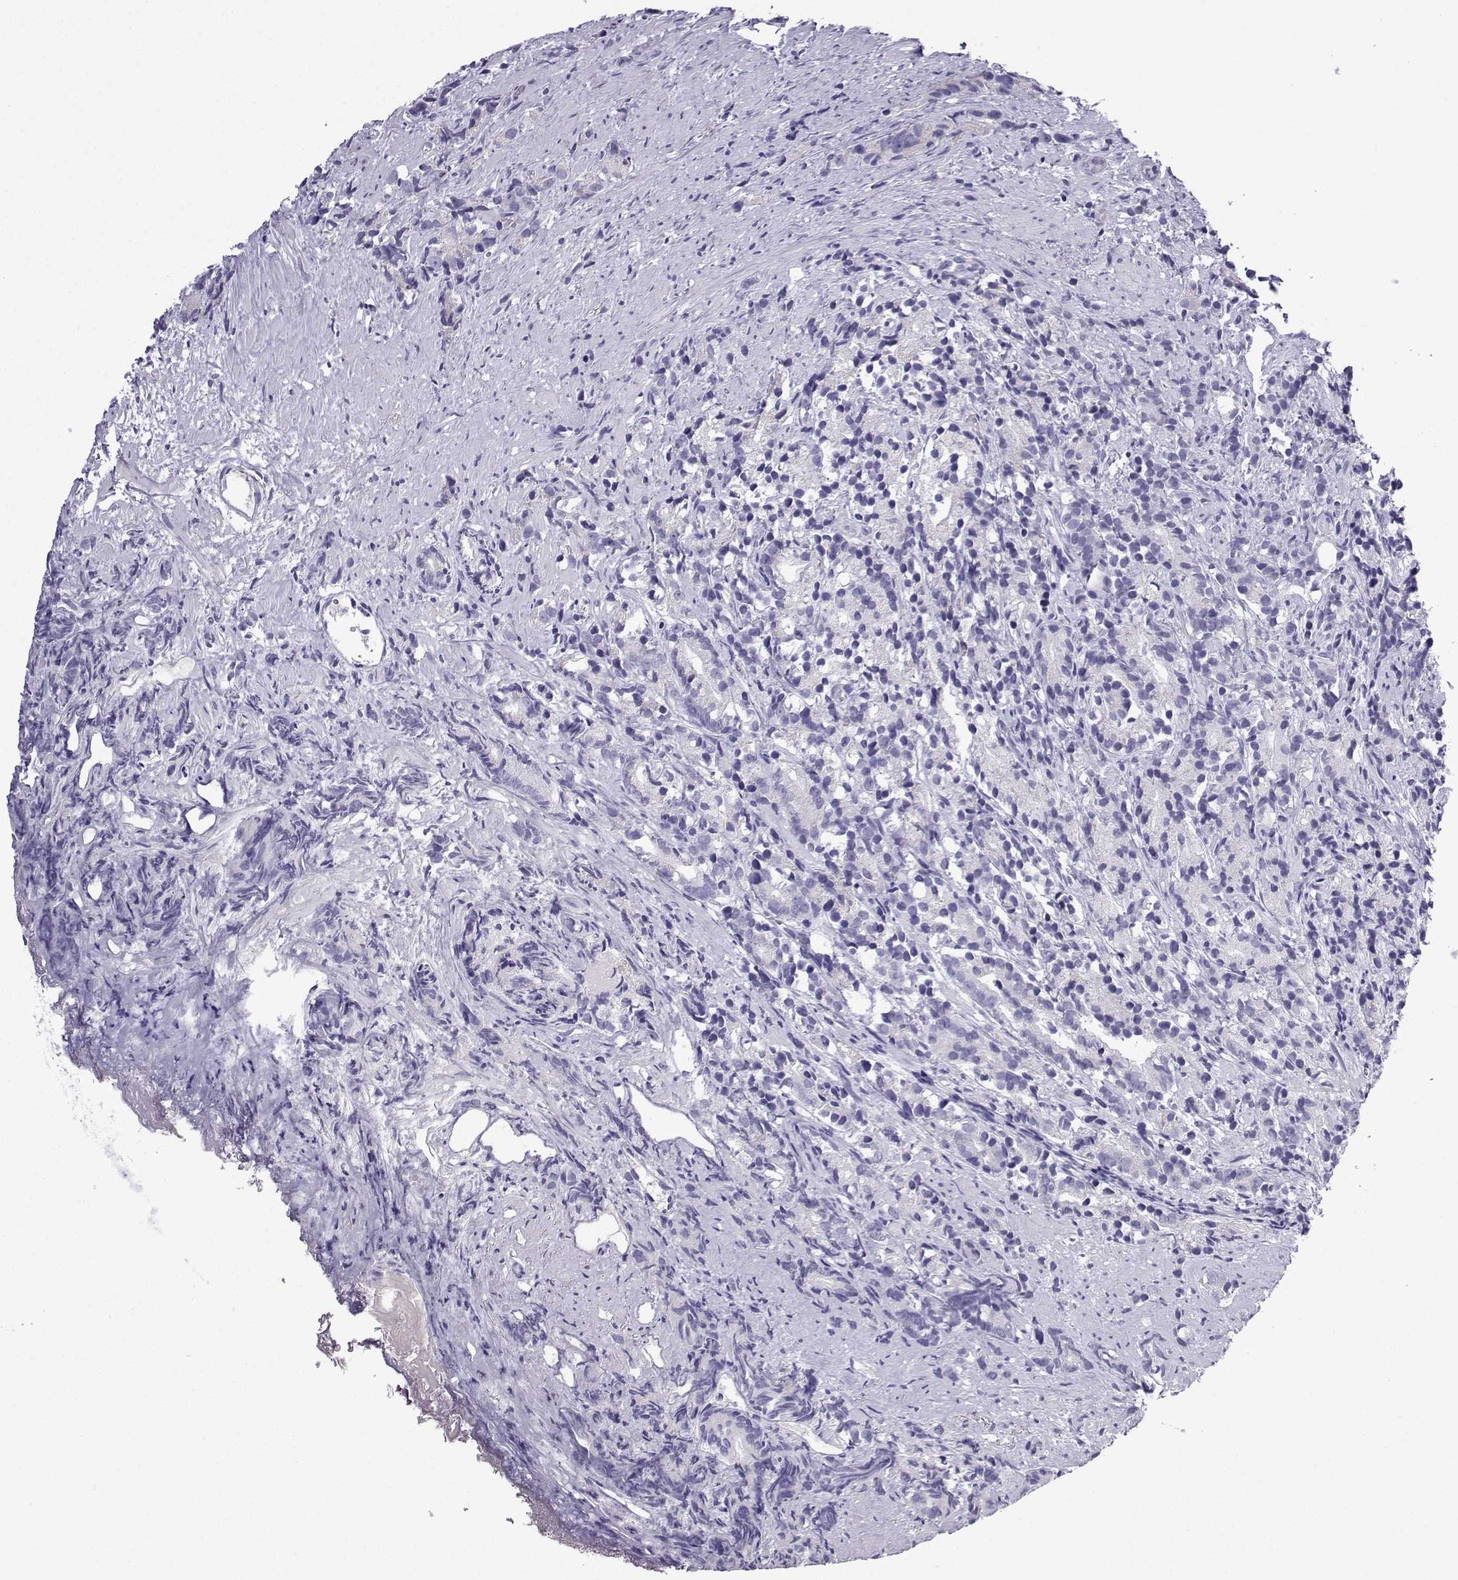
{"staining": {"intensity": "negative", "quantity": "none", "location": "none"}, "tissue": "prostate cancer", "cell_type": "Tumor cells", "image_type": "cancer", "snomed": [{"axis": "morphology", "description": "Adenocarcinoma, High grade"}, {"axis": "topography", "description": "Prostate"}], "caption": "Prostate cancer stained for a protein using immunohistochemistry reveals no expression tumor cells.", "gene": "ACRBP", "patient": {"sex": "male", "age": 90}}